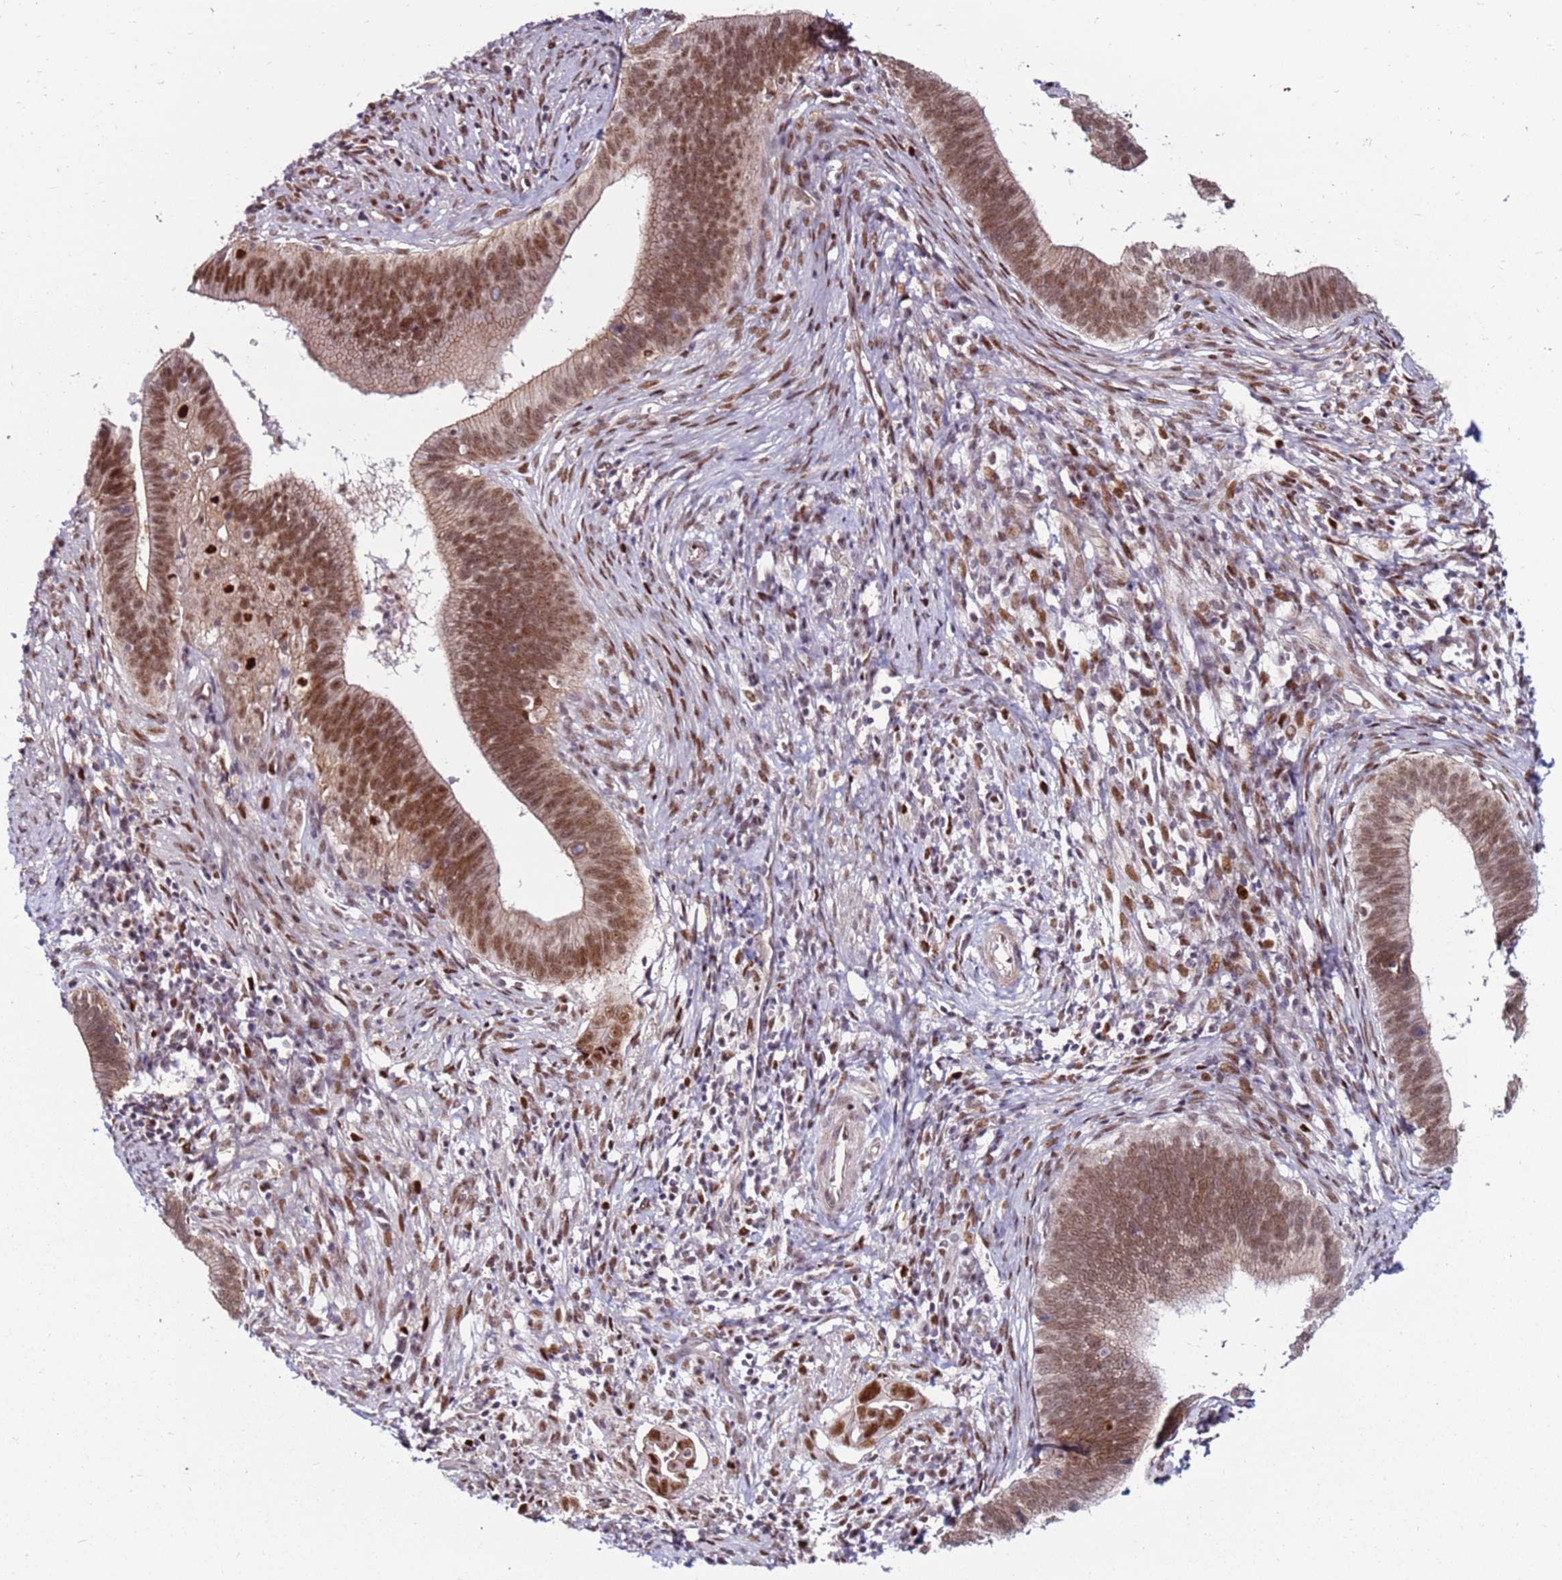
{"staining": {"intensity": "moderate", "quantity": ">75%", "location": "cytoplasmic/membranous,nuclear"}, "tissue": "cervical cancer", "cell_type": "Tumor cells", "image_type": "cancer", "snomed": [{"axis": "morphology", "description": "Adenocarcinoma, NOS"}, {"axis": "topography", "description": "Cervix"}], "caption": "IHC histopathology image of cervical adenocarcinoma stained for a protein (brown), which reveals medium levels of moderate cytoplasmic/membranous and nuclear positivity in about >75% of tumor cells.", "gene": "KPNA4", "patient": {"sex": "female", "age": 42}}